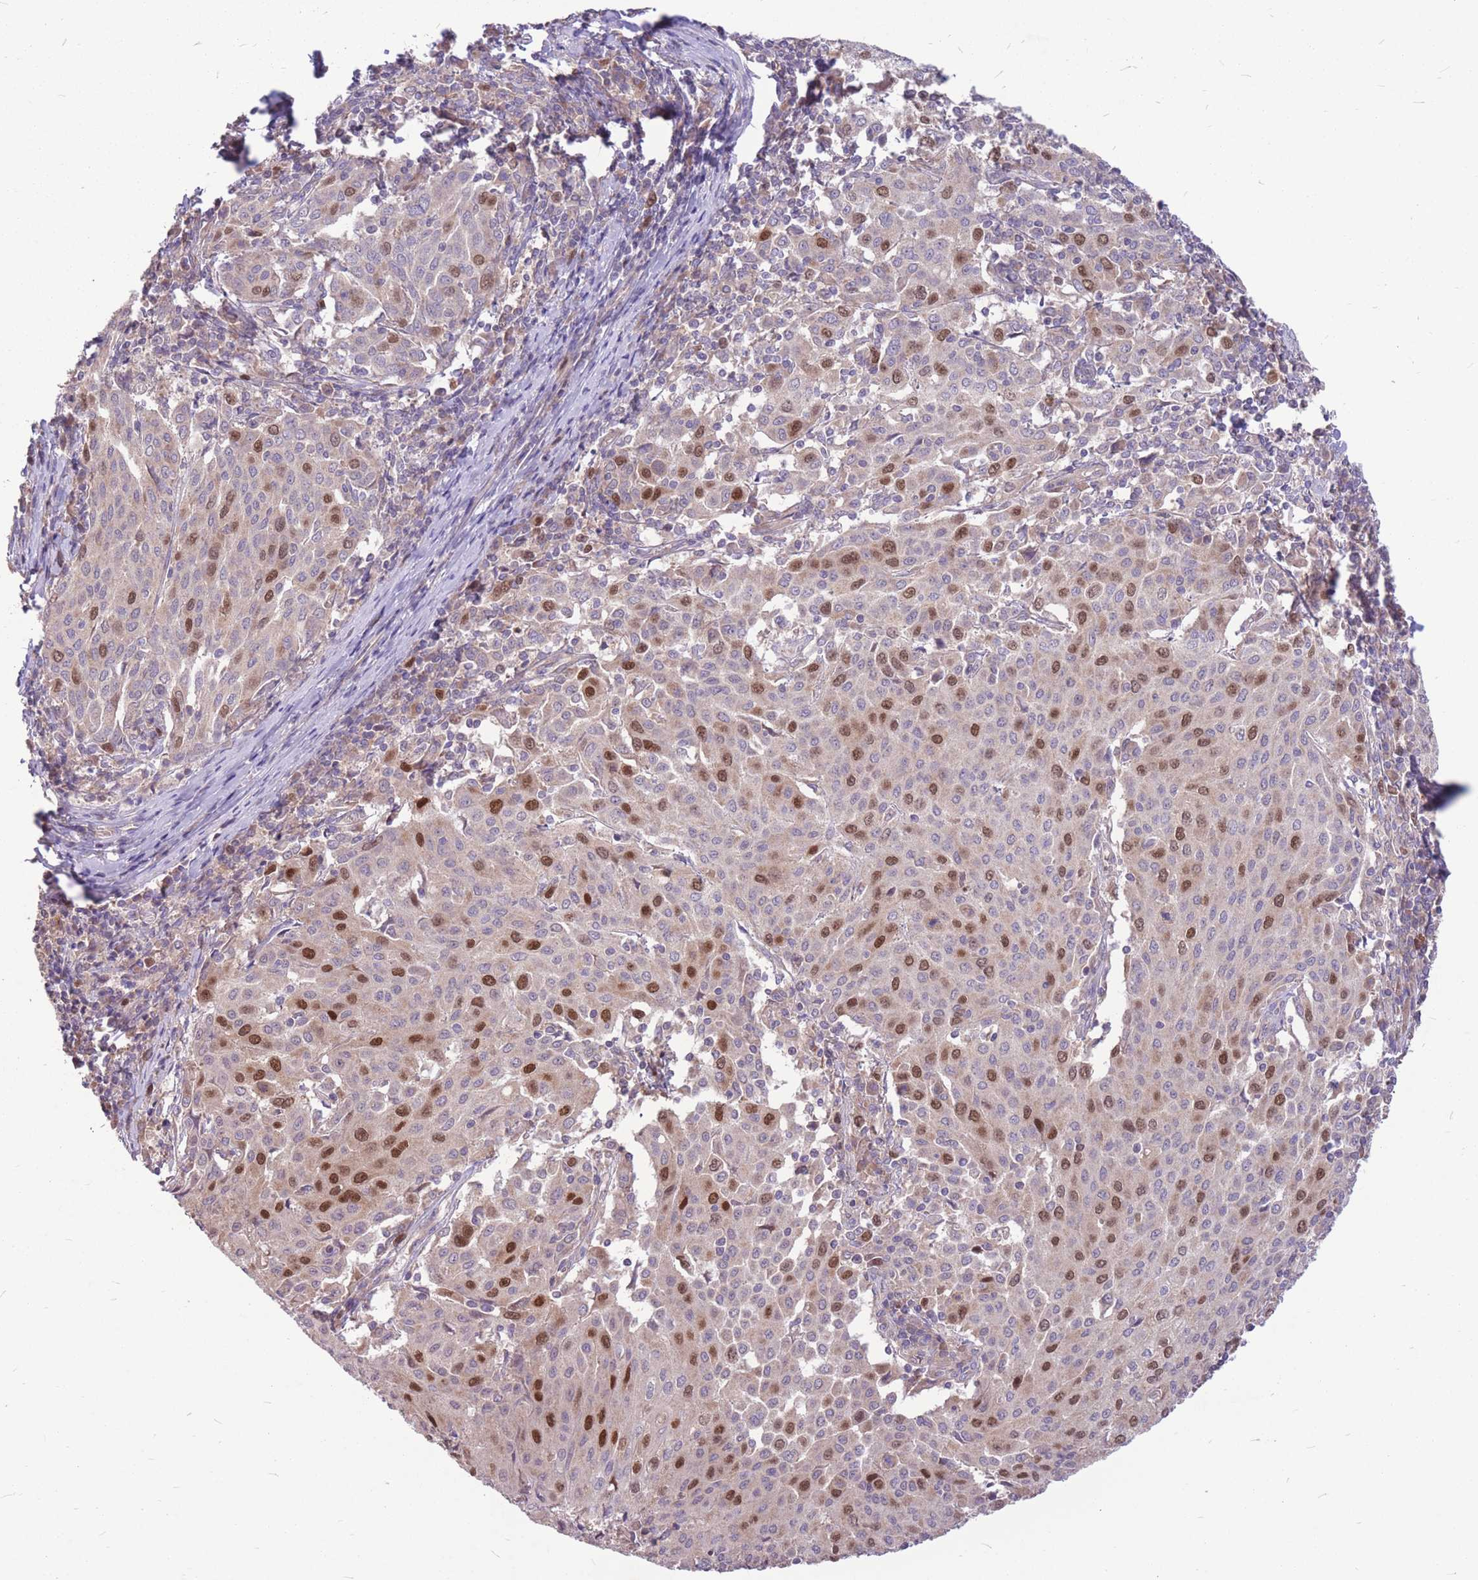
{"staining": {"intensity": "strong", "quantity": "<25%", "location": "nuclear"}, "tissue": "cervical cancer", "cell_type": "Tumor cells", "image_type": "cancer", "snomed": [{"axis": "morphology", "description": "Squamous cell carcinoma, NOS"}, {"axis": "topography", "description": "Cervix"}], "caption": "There is medium levels of strong nuclear staining in tumor cells of cervical cancer (squamous cell carcinoma), as demonstrated by immunohistochemical staining (brown color).", "gene": "GMNN", "patient": {"sex": "female", "age": 46}}